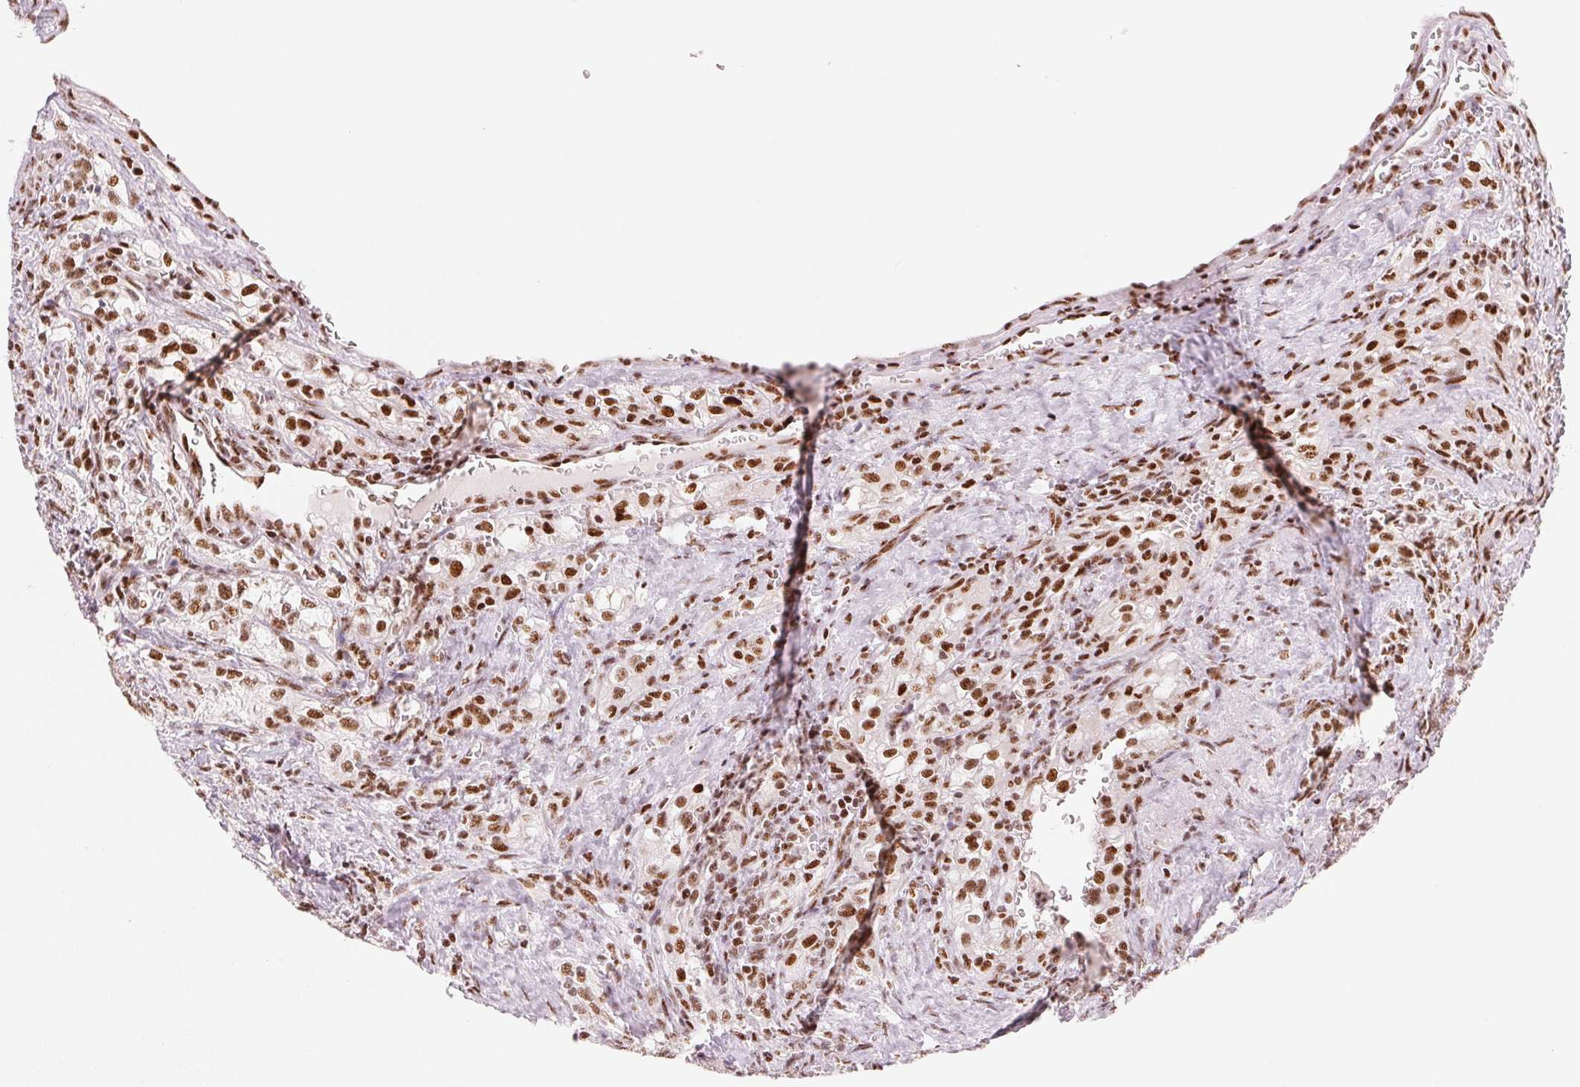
{"staining": {"intensity": "moderate", "quantity": ">75%", "location": "nuclear"}, "tissue": "renal cancer", "cell_type": "Tumor cells", "image_type": "cancer", "snomed": [{"axis": "morphology", "description": "Adenocarcinoma, NOS"}, {"axis": "topography", "description": "Kidney"}], "caption": "Protein staining by immunohistochemistry shows moderate nuclear positivity in approximately >75% of tumor cells in renal cancer.", "gene": "NXF1", "patient": {"sex": "female", "age": 74}}